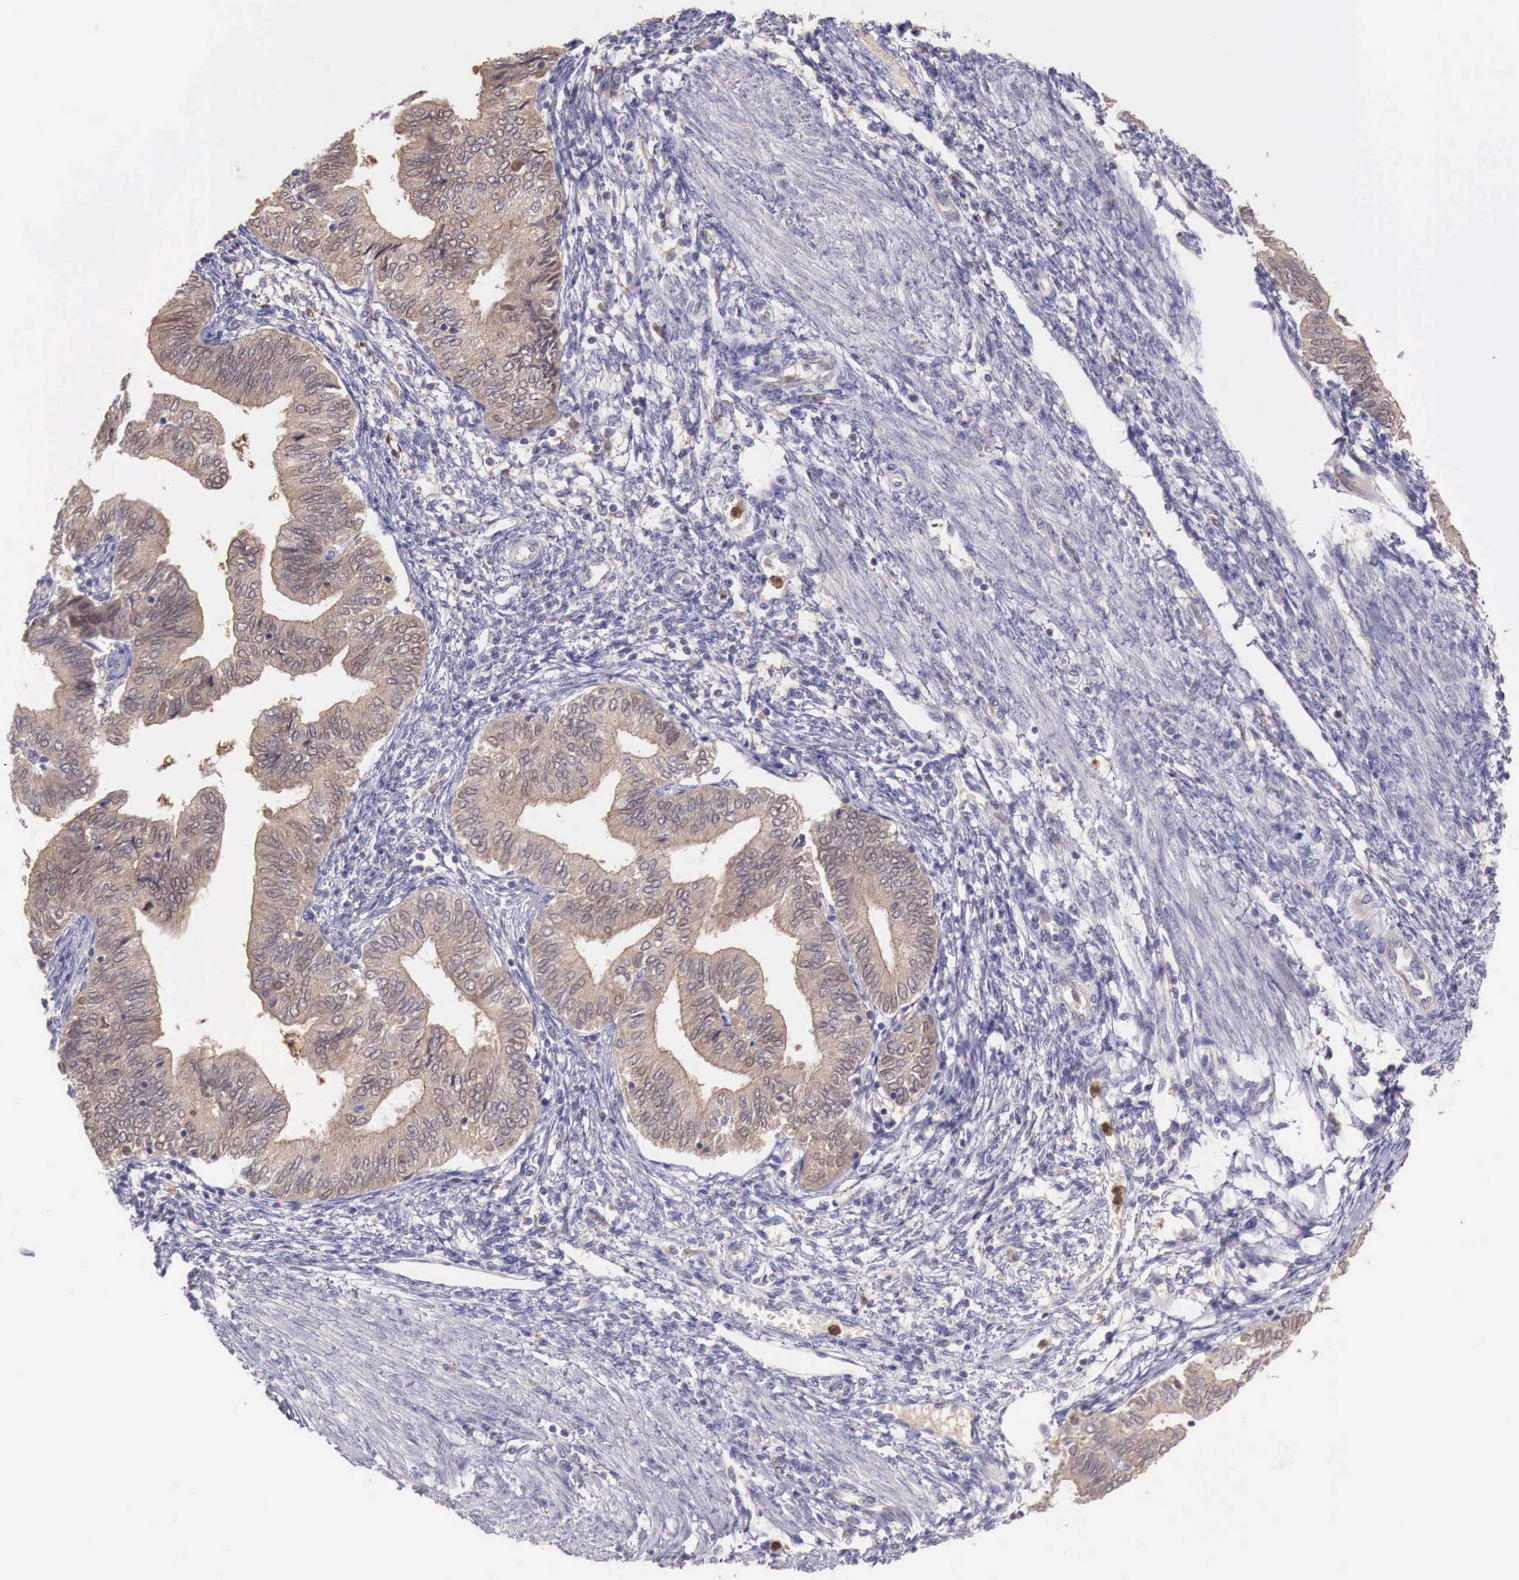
{"staining": {"intensity": "weak", "quantity": ">75%", "location": "cytoplasmic/membranous"}, "tissue": "endometrial cancer", "cell_type": "Tumor cells", "image_type": "cancer", "snomed": [{"axis": "morphology", "description": "Adenocarcinoma, NOS"}, {"axis": "topography", "description": "Endometrium"}], "caption": "Immunohistochemistry (IHC) photomicrograph of human endometrial cancer (adenocarcinoma) stained for a protein (brown), which reveals low levels of weak cytoplasmic/membranous staining in approximately >75% of tumor cells.", "gene": "GAB2", "patient": {"sex": "female", "age": 51}}